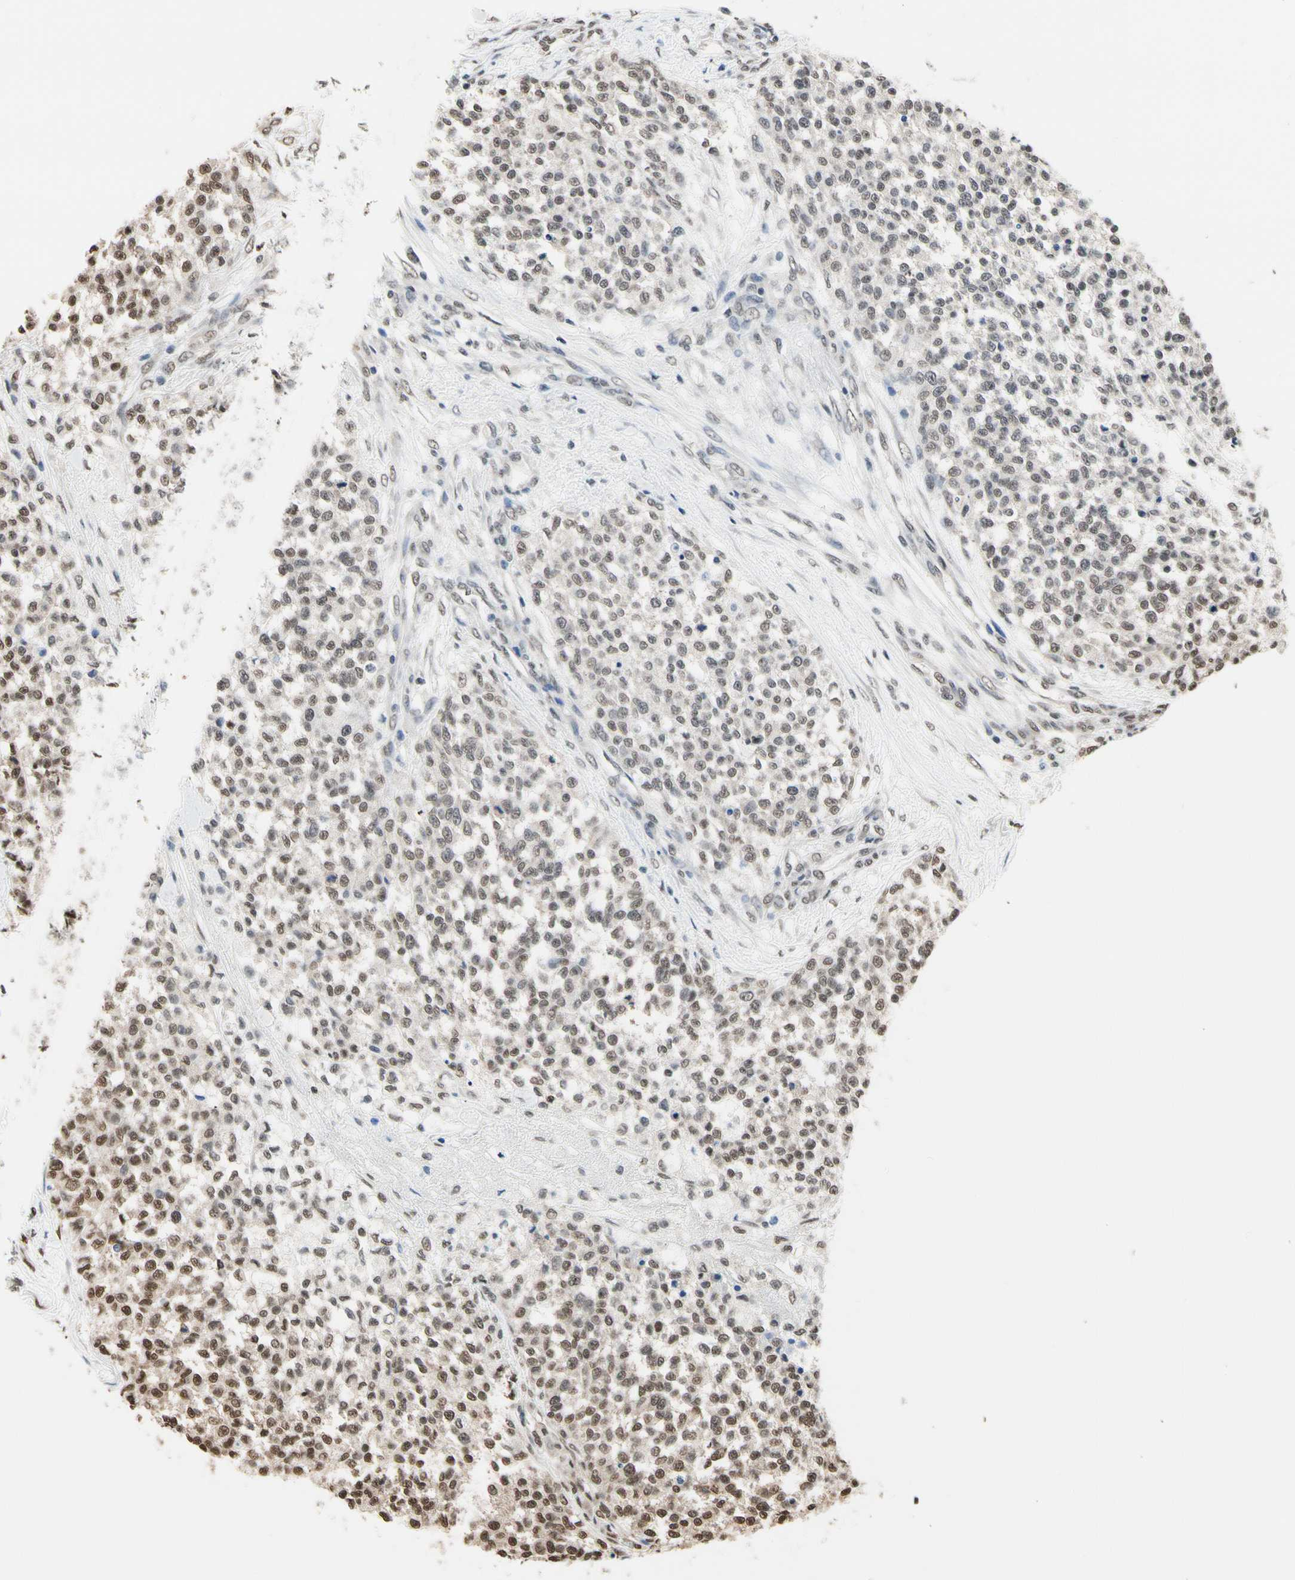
{"staining": {"intensity": "moderate", "quantity": "25%-75%", "location": "nuclear"}, "tissue": "testis cancer", "cell_type": "Tumor cells", "image_type": "cancer", "snomed": [{"axis": "morphology", "description": "Seminoma, NOS"}, {"axis": "topography", "description": "Testis"}], "caption": "Testis cancer (seminoma) tissue exhibits moderate nuclear expression in about 25%-75% of tumor cells, visualized by immunohistochemistry. (Brightfield microscopy of DAB IHC at high magnification).", "gene": "HNRNPK", "patient": {"sex": "male", "age": 59}}